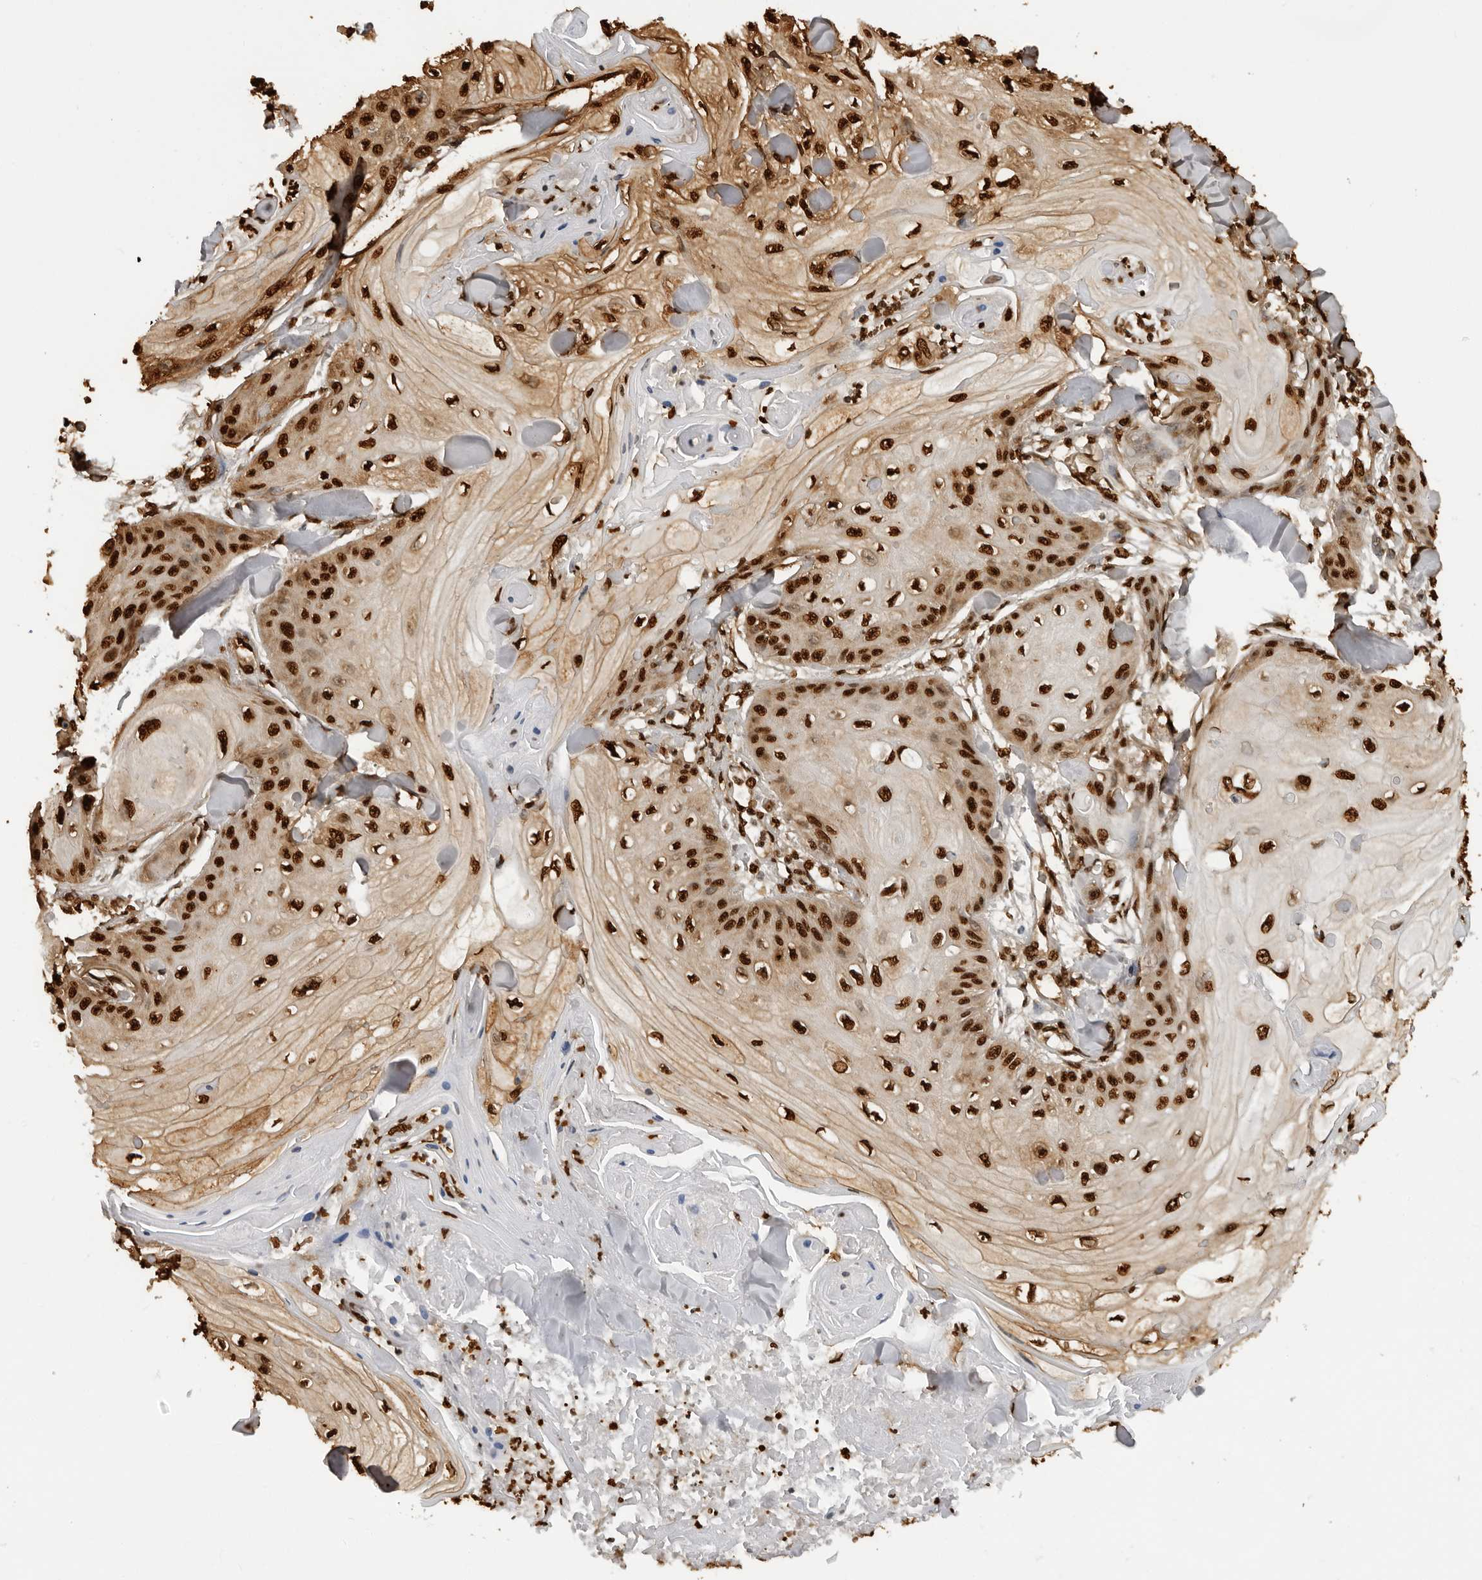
{"staining": {"intensity": "strong", "quantity": ">75%", "location": "nuclear"}, "tissue": "skin cancer", "cell_type": "Tumor cells", "image_type": "cancer", "snomed": [{"axis": "morphology", "description": "Squamous cell carcinoma, NOS"}, {"axis": "topography", "description": "Skin"}], "caption": "A brown stain shows strong nuclear expression of a protein in skin squamous cell carcinoma tumor cells. Using DAB (3,3'-diaminobenzidine) (brown) and hematoxylin (blue) stains, captured at high magnification using brightfield microscopy.", "gene": "ZFP91", "patient": {"sex": "male", "age": 74}}